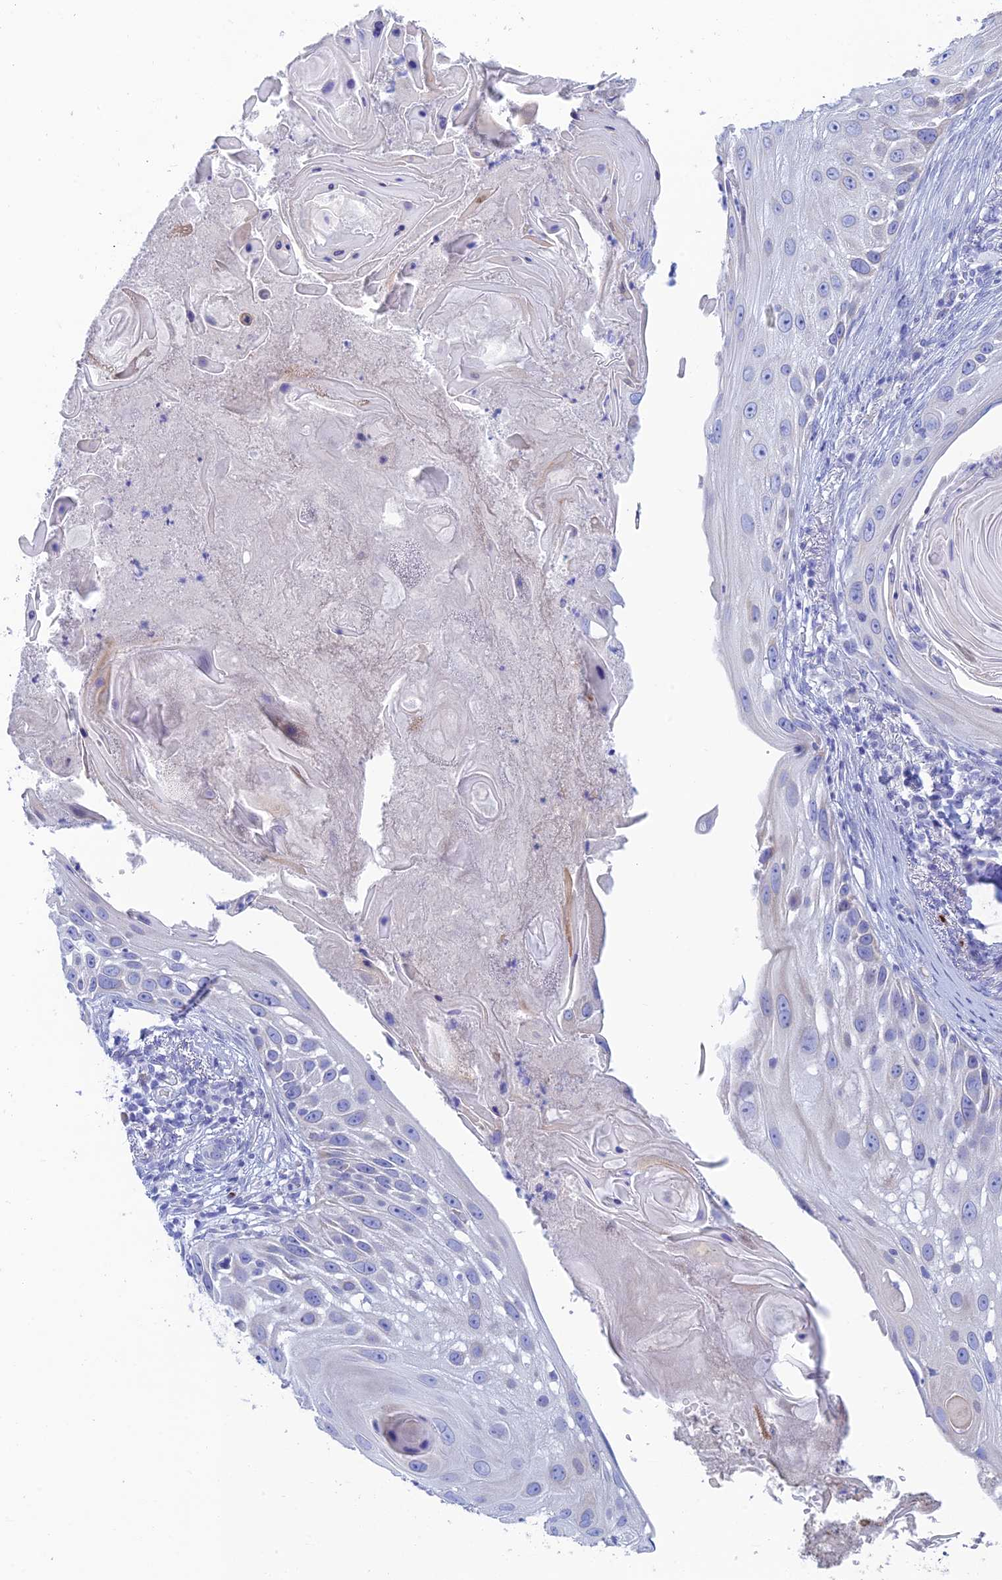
{"staining": {"intensity": "negative", "quantity": "none", "location": "none"}, "tissue": "skin cancer", "cell_type": "Tumor cells", "image_type": "cancer", "snomed": [{"axis": "morphology", "description": "Squamous cell carcinoma, NOS"}, {"axis": "topography", "description": "Skin"}], "caption": "Tumor cells show no significant protein staining in skin squamous cell carcinoma. (DAB (3,3'-diaminobenzidine) immunohistochemistry visualized using brightfield microscopy, high magnification).", "gene": "CEP152", "patient": {"sex": "female", "age": 44}}